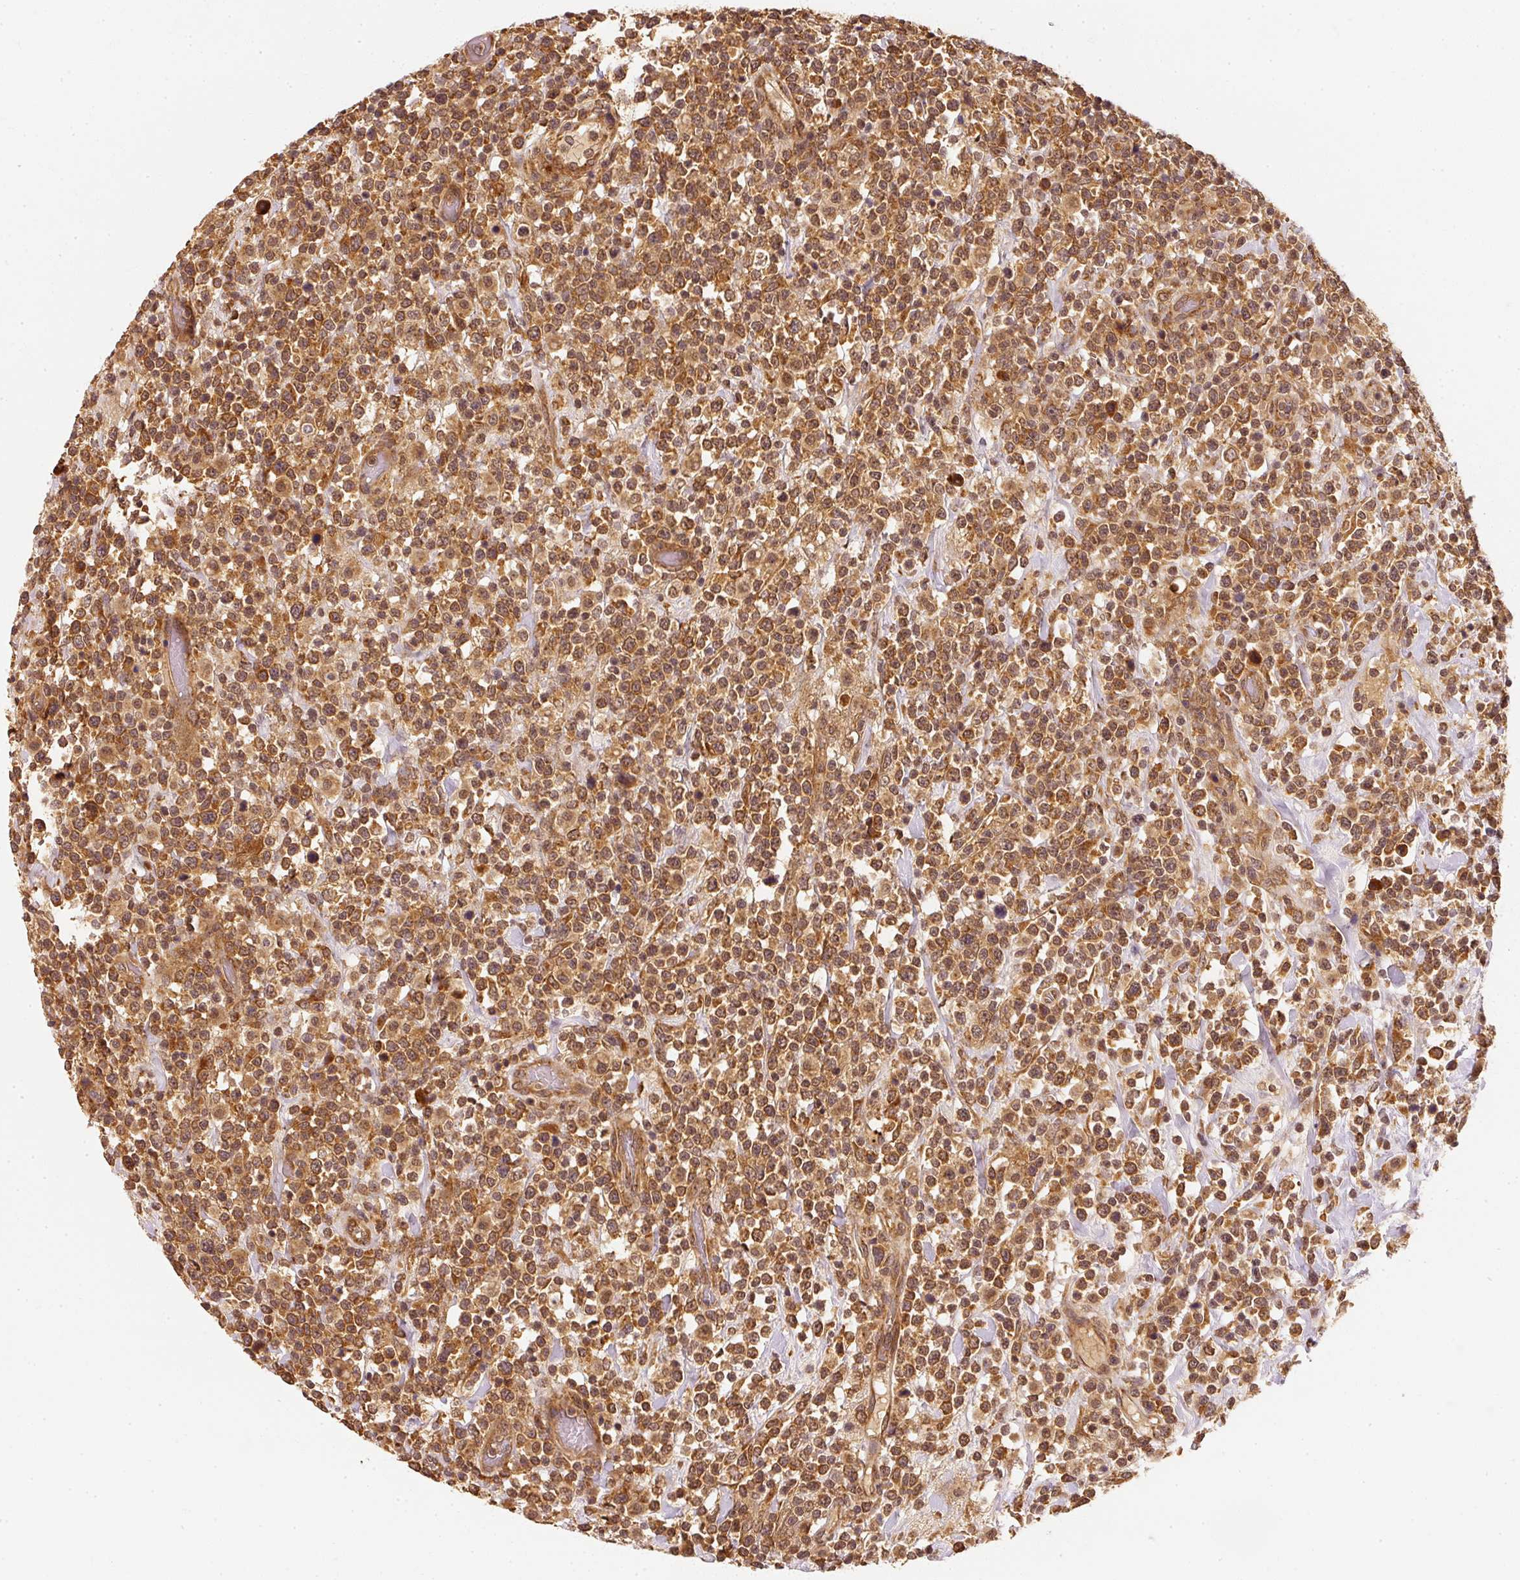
{"staining": {"intensity": "strong", "quantity": ">75%", "location": "cytoplasmic/membranous"}, "tissue": "lymphoma", "cell_type": "Tumor cells", "image_type": "cancer", "snomed": [{"axis": "morphology", "description": "Malignant lymphoma, non-Hodgkin's type, High grade"}, {"axis": "topography", "description": "Colon"}], "caption": "Immunohistochemistry (IHC) of high-grade malignant lymphoma, non-Hodgkin's type reveals high levels of strong cytoplasmic/membranous staining in about >75% of tumor cells. (DAB (3,3'-diaminobenzidine) IHC with brightfield microscopy, high magnification).", "gene": "EEF1A2", "patient": {"sex": "female", "age": 53}}